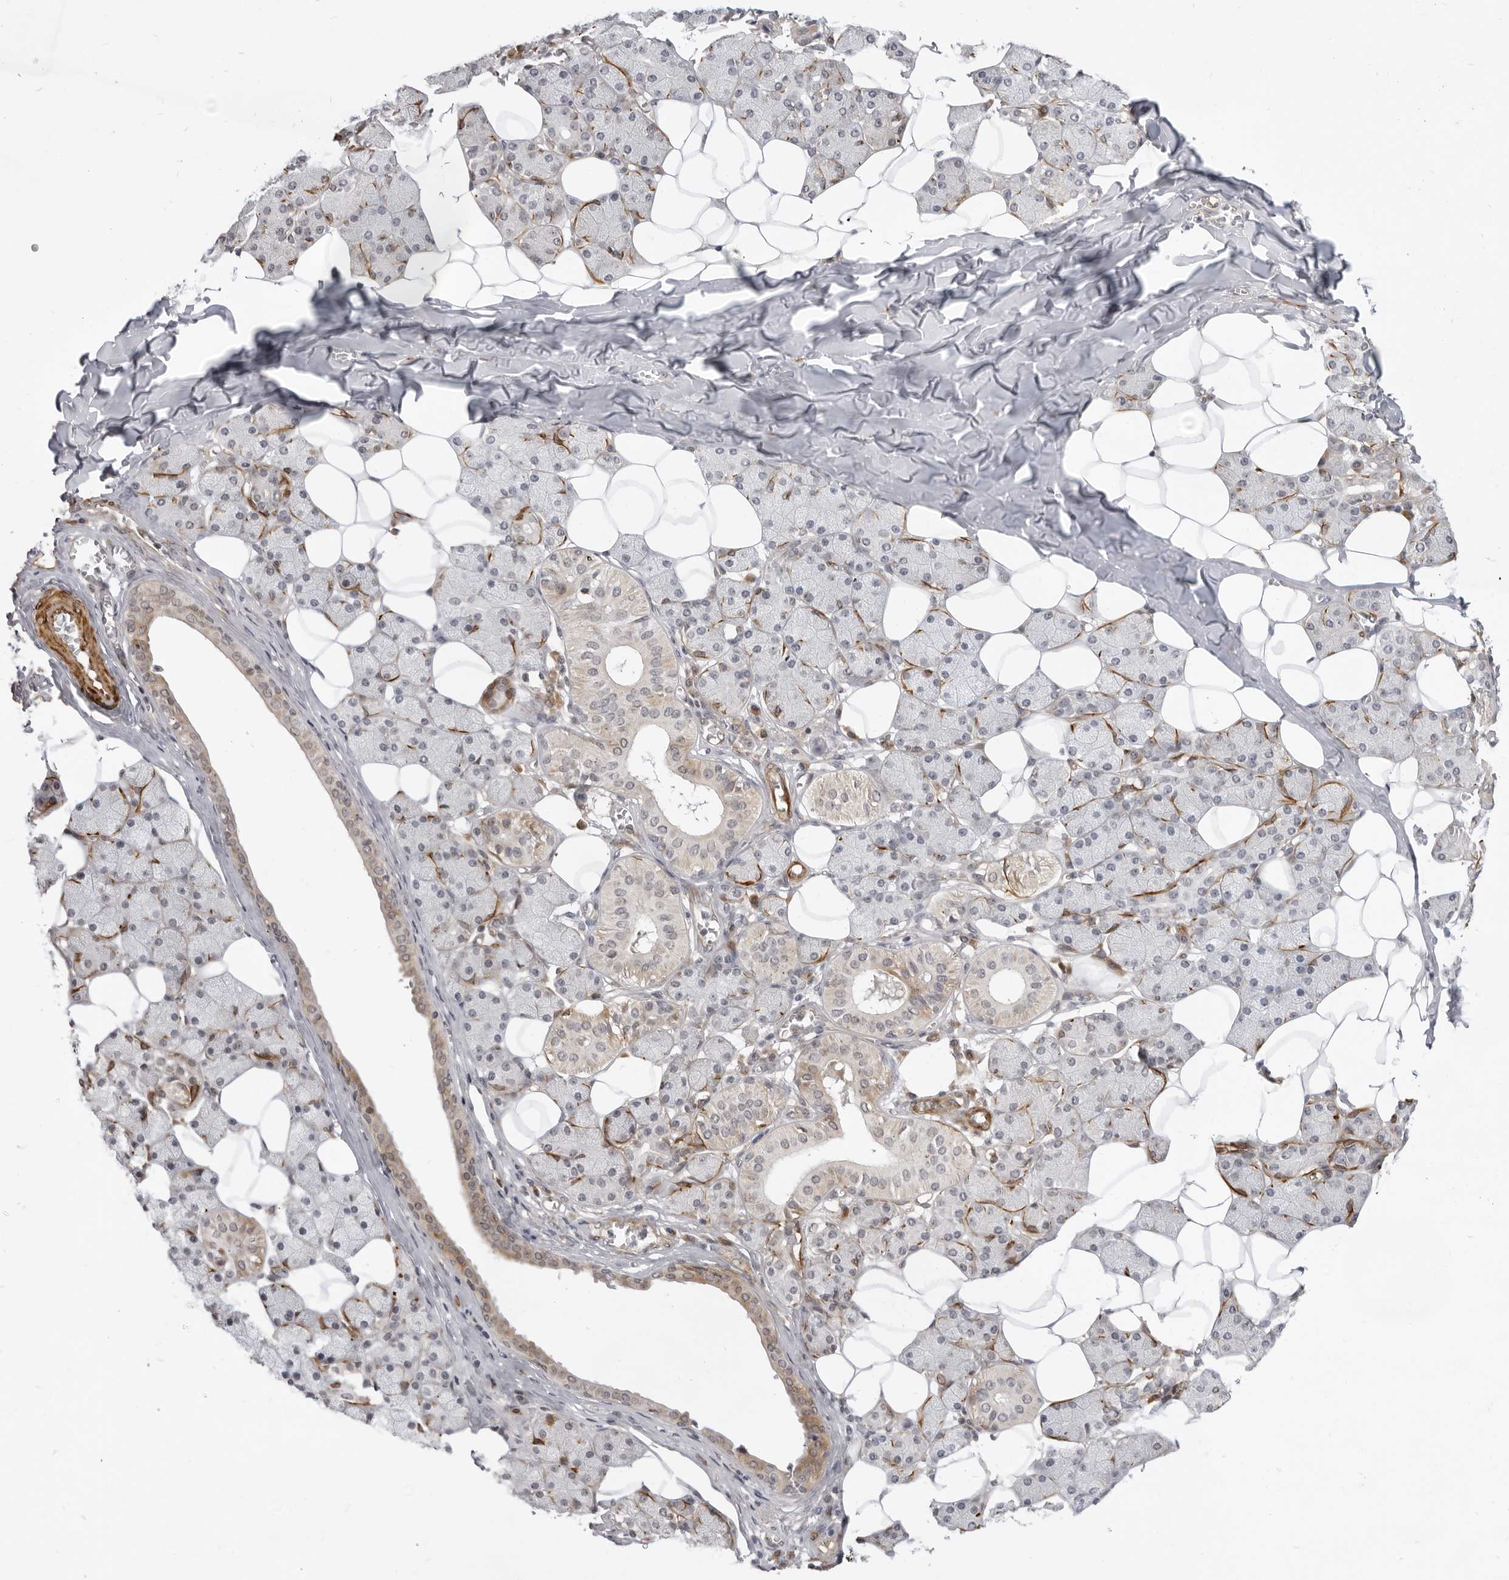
{"staining": {"intensity": "moderate", "quantity": "25%-75%", "location": "cytoplasmic/membranous"}, "tissue": "salivary gland", "cell_type": "Glandular cells", "image_type": "normal", "snomed": [{"axis": "morphology", "description": "Normal tissue, NOS"}, {"axis": "topography", "description": "Salivary gland"}], "caption": "An image showing moderate cytoplasmic/membranous expression in approximately 25%-75% of glandular cells in normal salivary gland, as visualized by brown immunohistochemical staining.", "gene": "SRGAP2", "patient": {"sex": "female", "age": 33}}